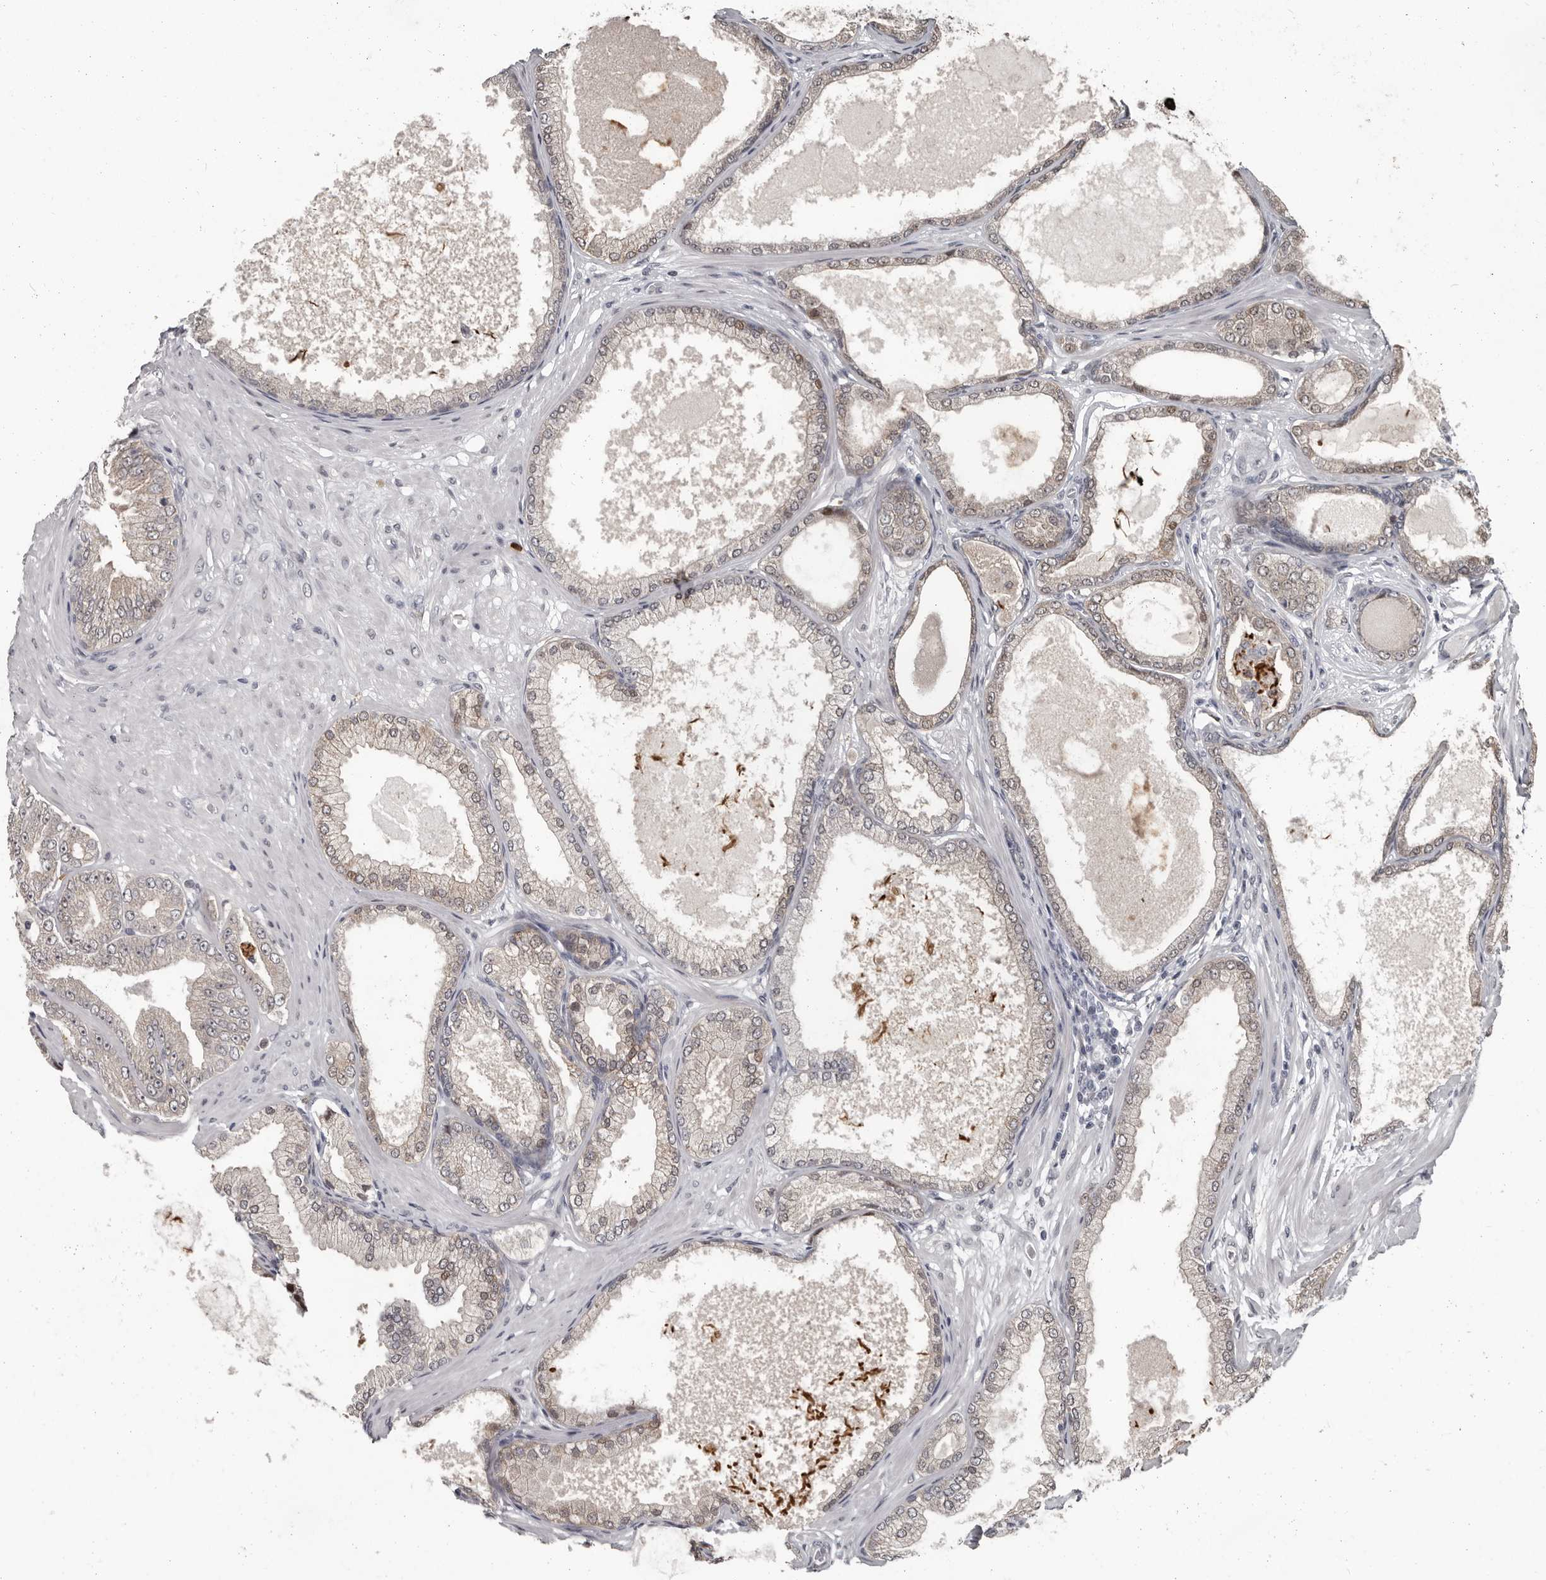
{"staining": {"intensity": "weak", "quantity": "25%-75%", "location": "cytoplasmic/membranous,nuclear"}, "tissue": "prostate cancer", "cell_type": "Tumor cells", "image_type": "cancer", "snomed": [{"axis": "morphology", "description": "Adenocarcinoma, Low grade"}, {"axis": "topography", "description": "Prostate"}], "caption": "A high-resolution micrograph shows immunohistochemistry (IHC) staining of prostate cancer, which exhibits weak cytoplasmic/membranous and nuclear staining in about 25%-75% of tumor cells.", "gene": "GPR157", "patient": {"sex": "male", "age": 63}}